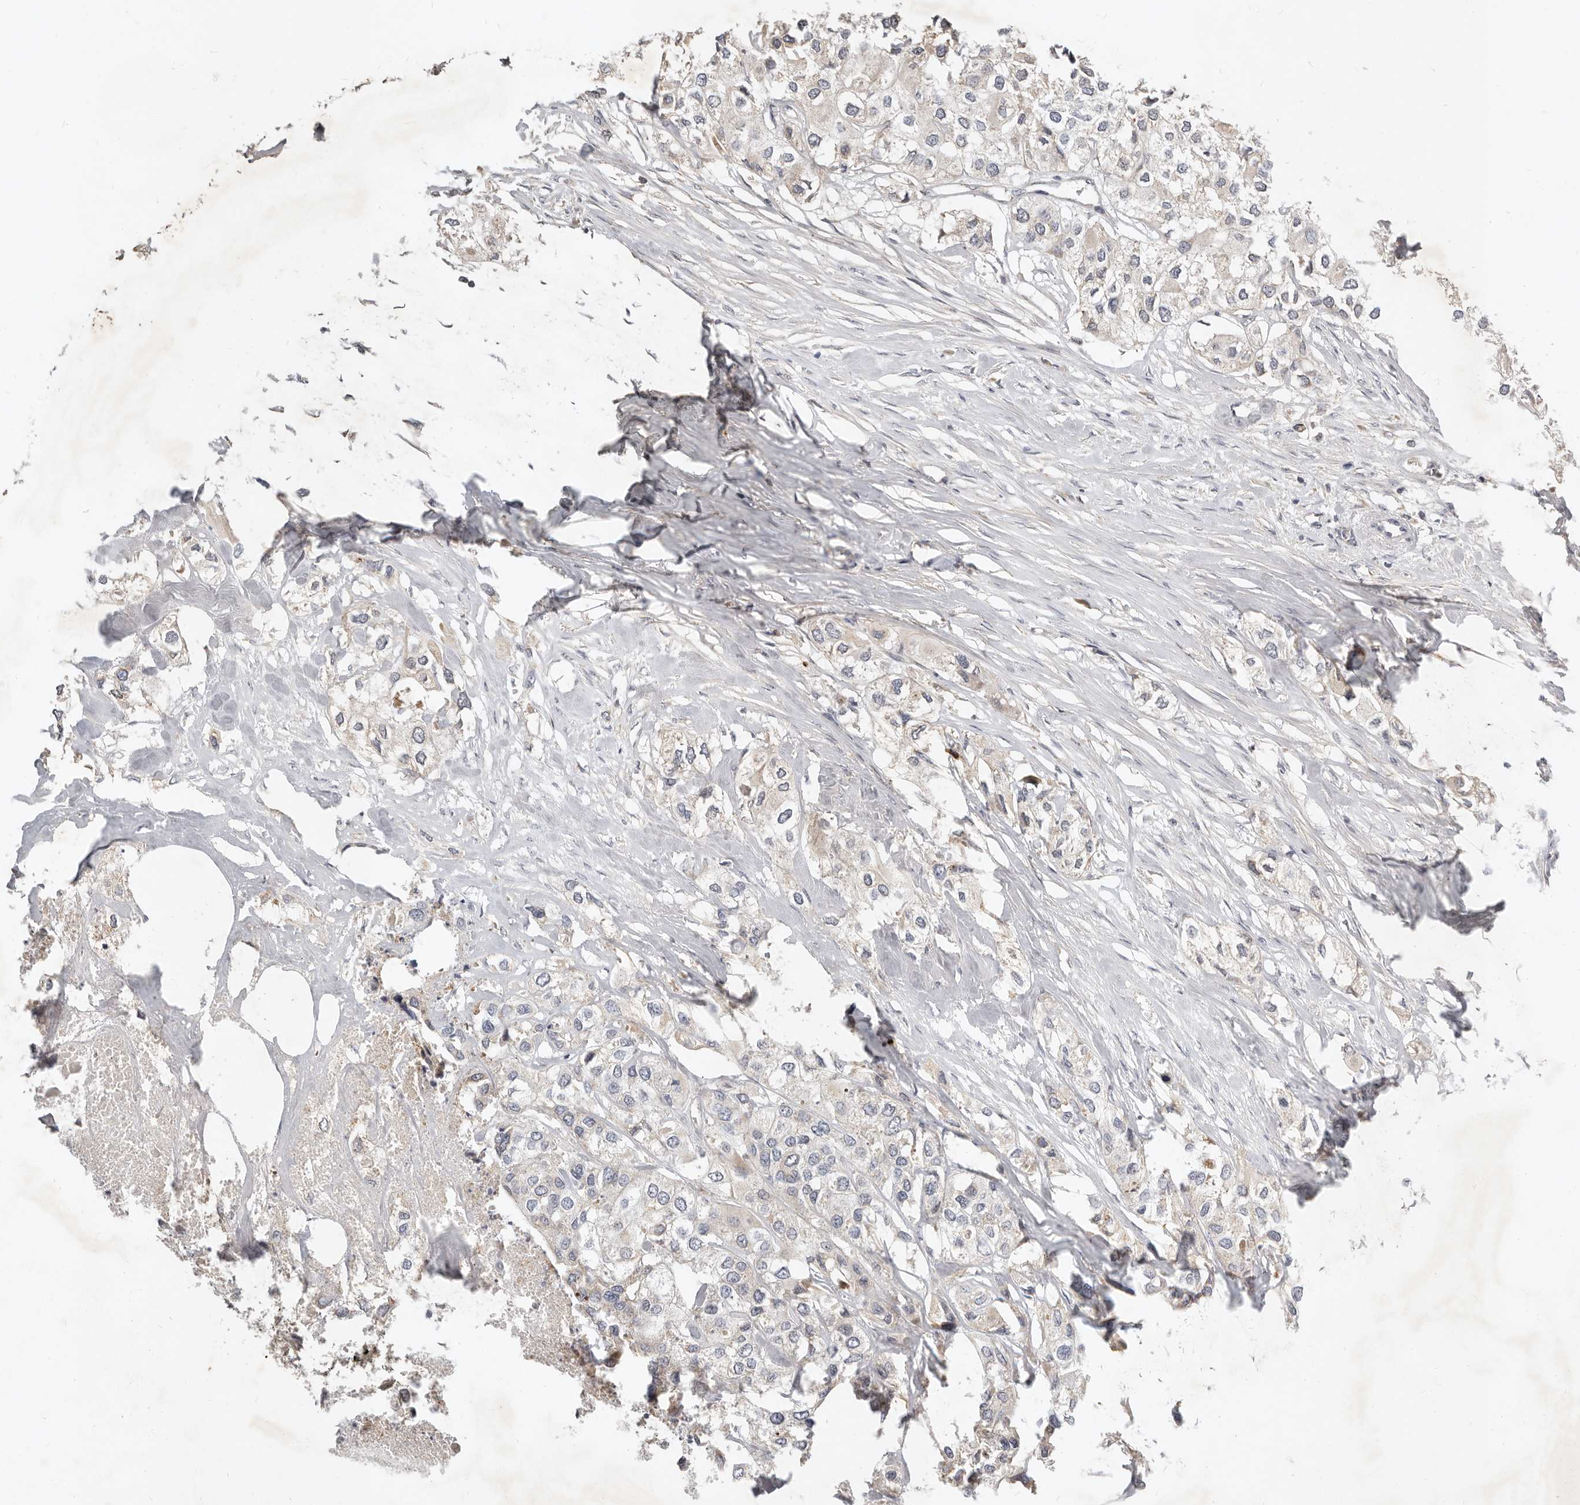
{"staining": {"intensity": "negative", "quantity": "none", "location": "none"}, "tissue": "urothelial cancer", "cell_type": "Tumor cells", "image_type": "cancer", "snomed": [{"axis": "morphology", "description": "Urothelial carcinoma, High grade"}, {"axis": "topography", "description": "Urinary bladder"}], "caption": "This is a image of IHC staining of urothelial cancer, which shows no positivity in tumor cells.", "gene": "MICALL2", "patient": {"sex": "male", "age": 64}}